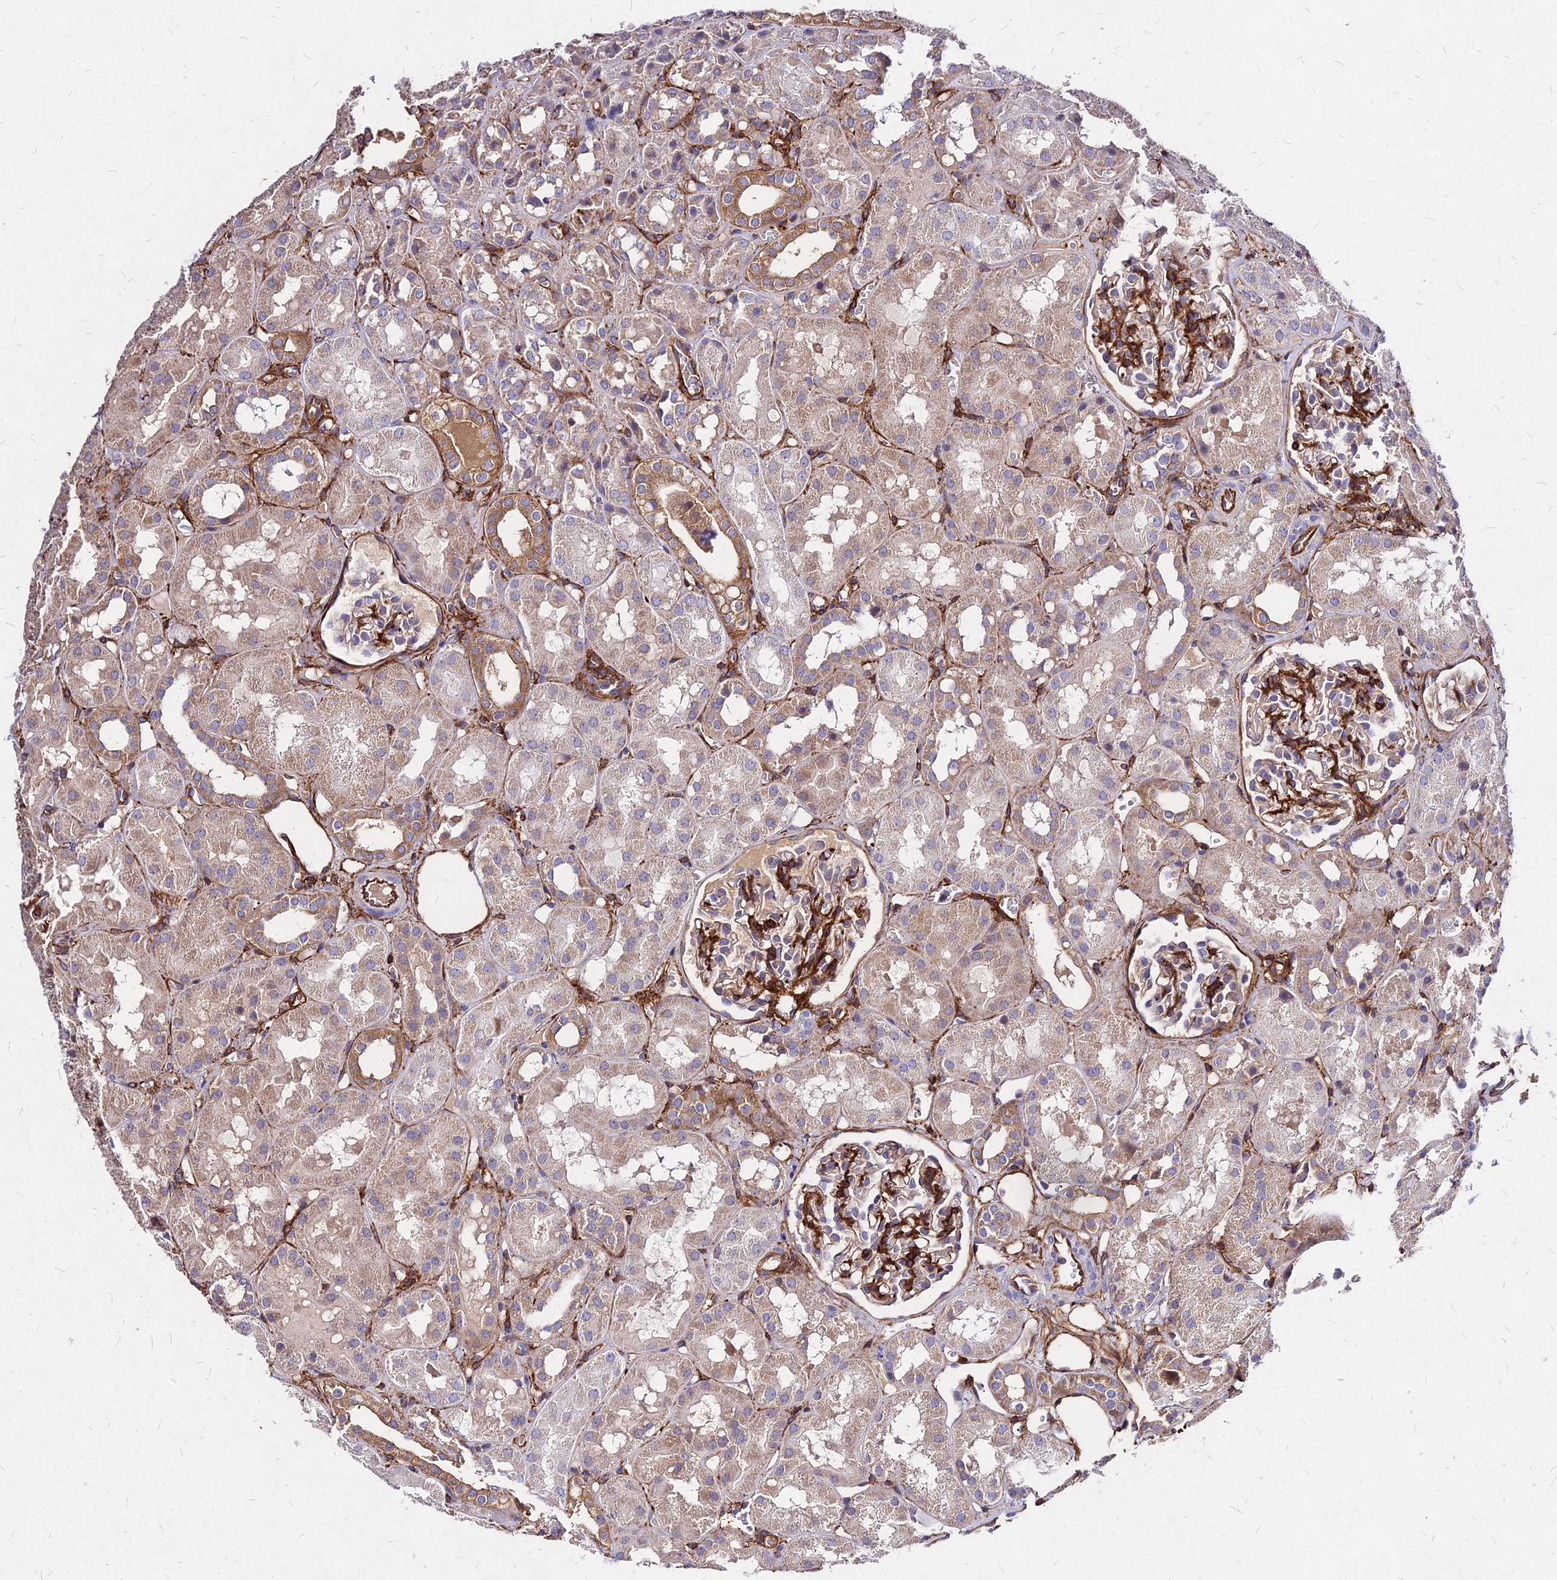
{"staining": {"intensity": "strong", "quantity": "<25%", "location": "cytoplasmic/membranous"}, "tissue": "kidney", "cell_type": "Cells in glomeruli", "image_type": "normal", "snomed": [{"axis": "morphology", "description": "Normal tissue, NOS"}, {"axis": "topography", "description": "Kidney"}], "caption": "Cells in glomeruli demonstrate medium levels of strong cytoplasmic/membranous expression in about <25% of cells in benign human kidney. The protein of interest is shown in brown color, while the nuclei are stained blue.", "gene": "EFCC1", "patient": {"sex": "male", "age": 16}}